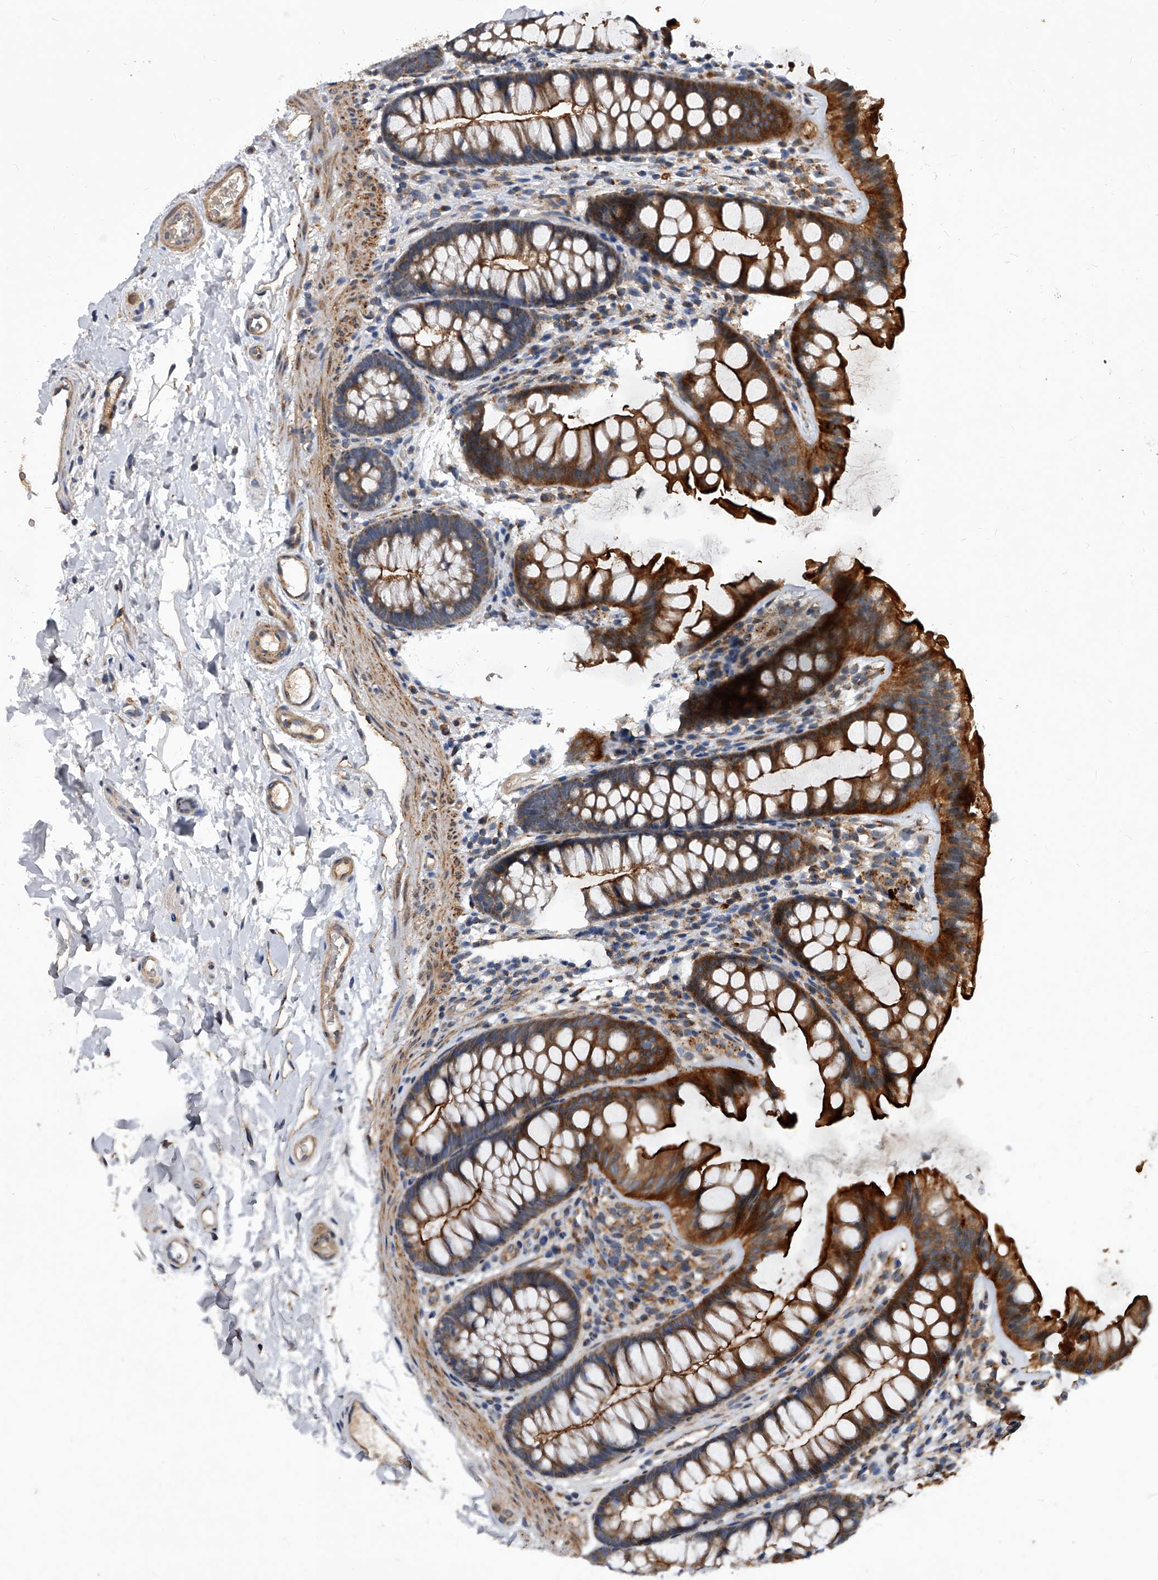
{"staining": {"intensity": "weak", "quantity": ">75%", "location": "cytoplasmic/membranous"}, "tissue": "colon", "cell_type": "Endothelial cells", "image_type": "normal", "snomed": [{"axis": "morphology", "description": "Normal tissue, NOS"}, {"axis": "topography", "description": "Colon"}], "caption": "Immunohistochemistry (IHC) staining of unremarkable colon, which shows low levels of weak cytoplasmic/membranous expression in approximately >75% of endothelial cells indicating weak cytoplasmic/membranous protein expression. The staining was performed using DAB (3,3'-diaminobenzidine) (brown) for protein detection and nuclei were counterstained in hematoxylin (blue).", "gene": "SOBP", "patient": {"sex": "female", "age": 62}}